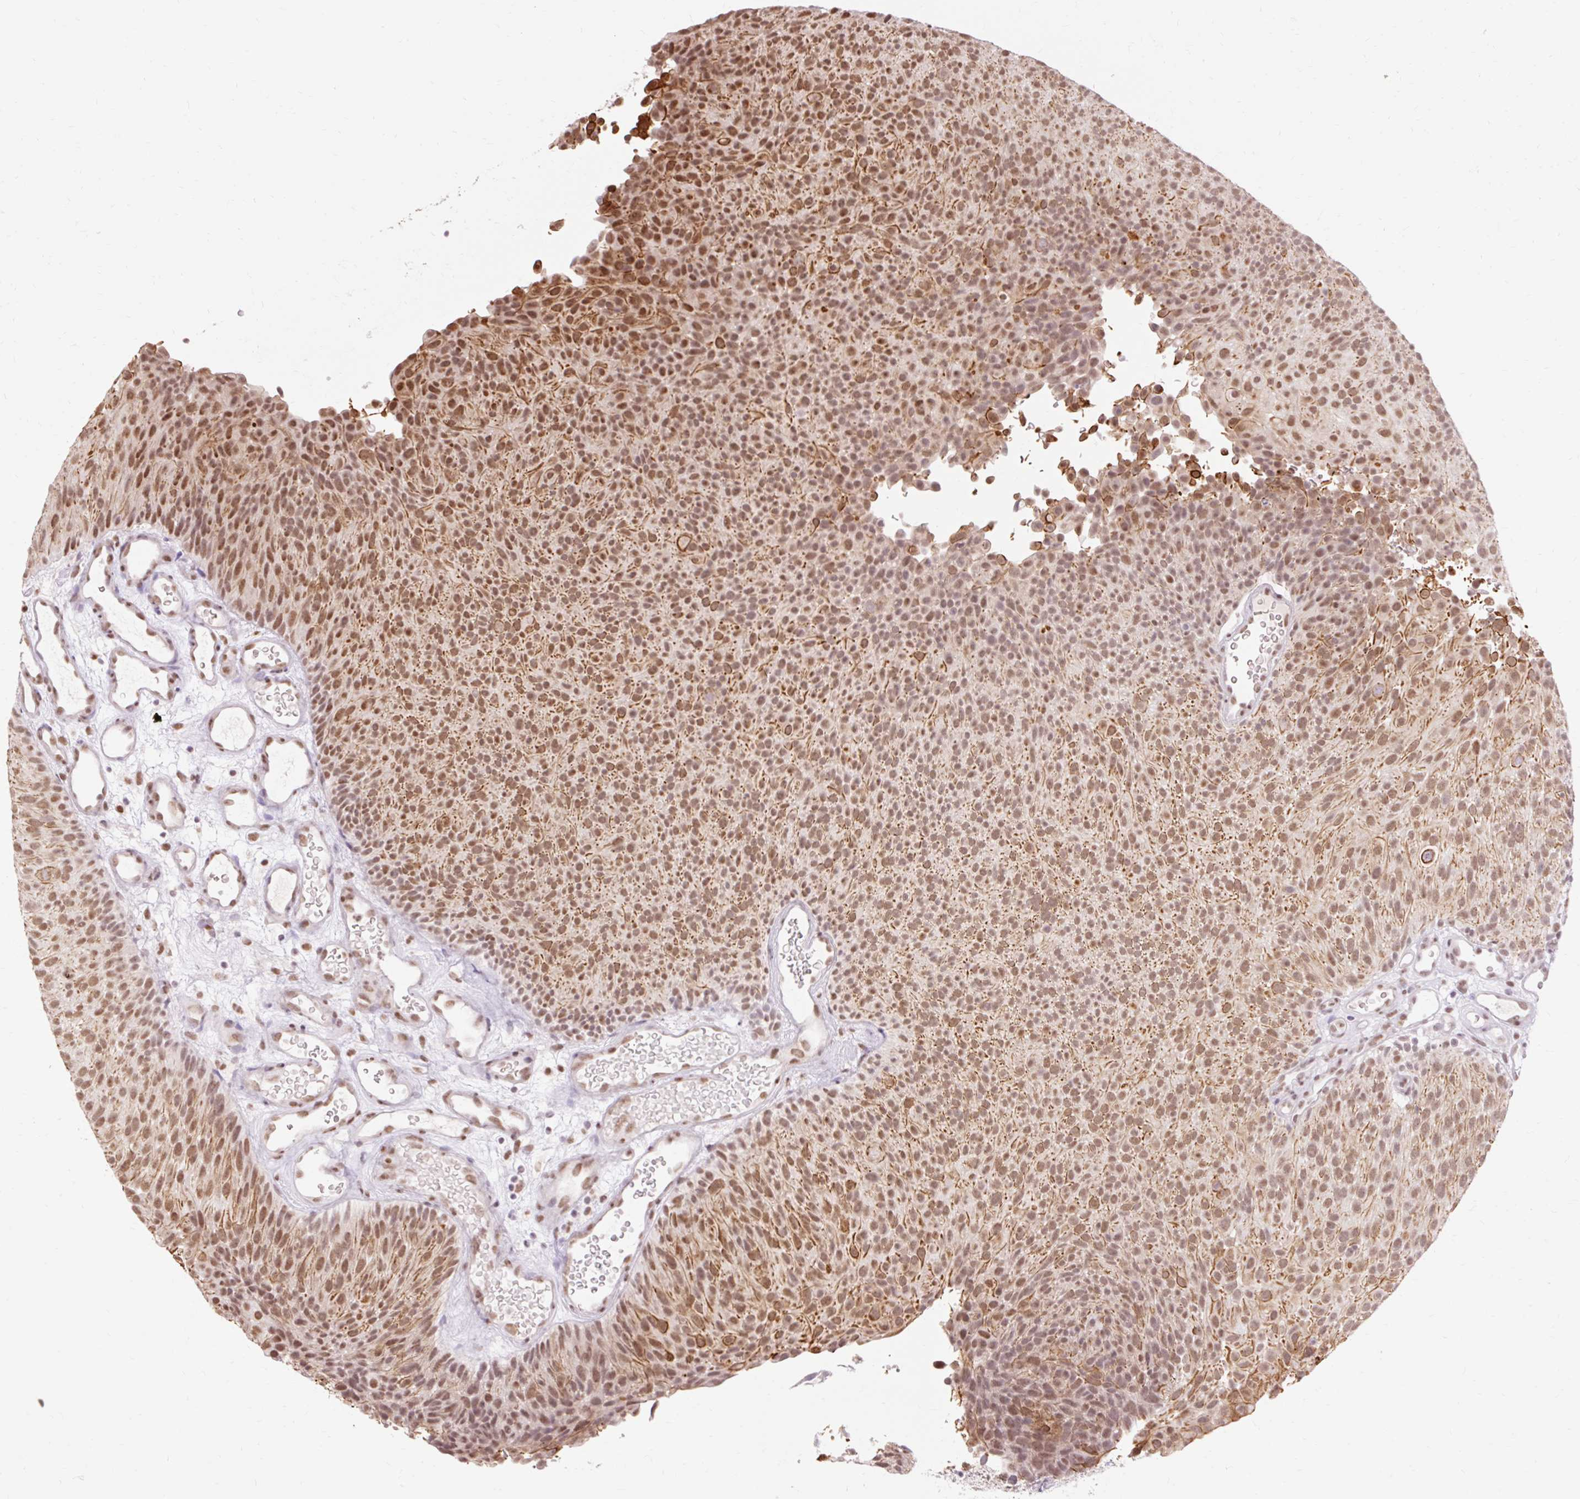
{"staining": {"intensity": "strong", "quantity": ">75%", "location": "cytoplasmic/membranous,nuclear"}, "tissue": "urothelial cancer", "cell_type": "Tumor cells", "image_type": "cancer", "snomed": [{"axis": "morphology", "description": "Urothelial carcinoma, Low grade"}, {"axis": "topography", "description": "Urinary bladder"}], "caption": "Approximately >75% of tumor cells in human low-grade urothelial carcinoma show strong cytoplasmic/membranous and nuclear protein staining as visualized by brown immunohistochemical staining.", "gene": "NPIPB12", "patient": {"sex": "male", "age": 78}}